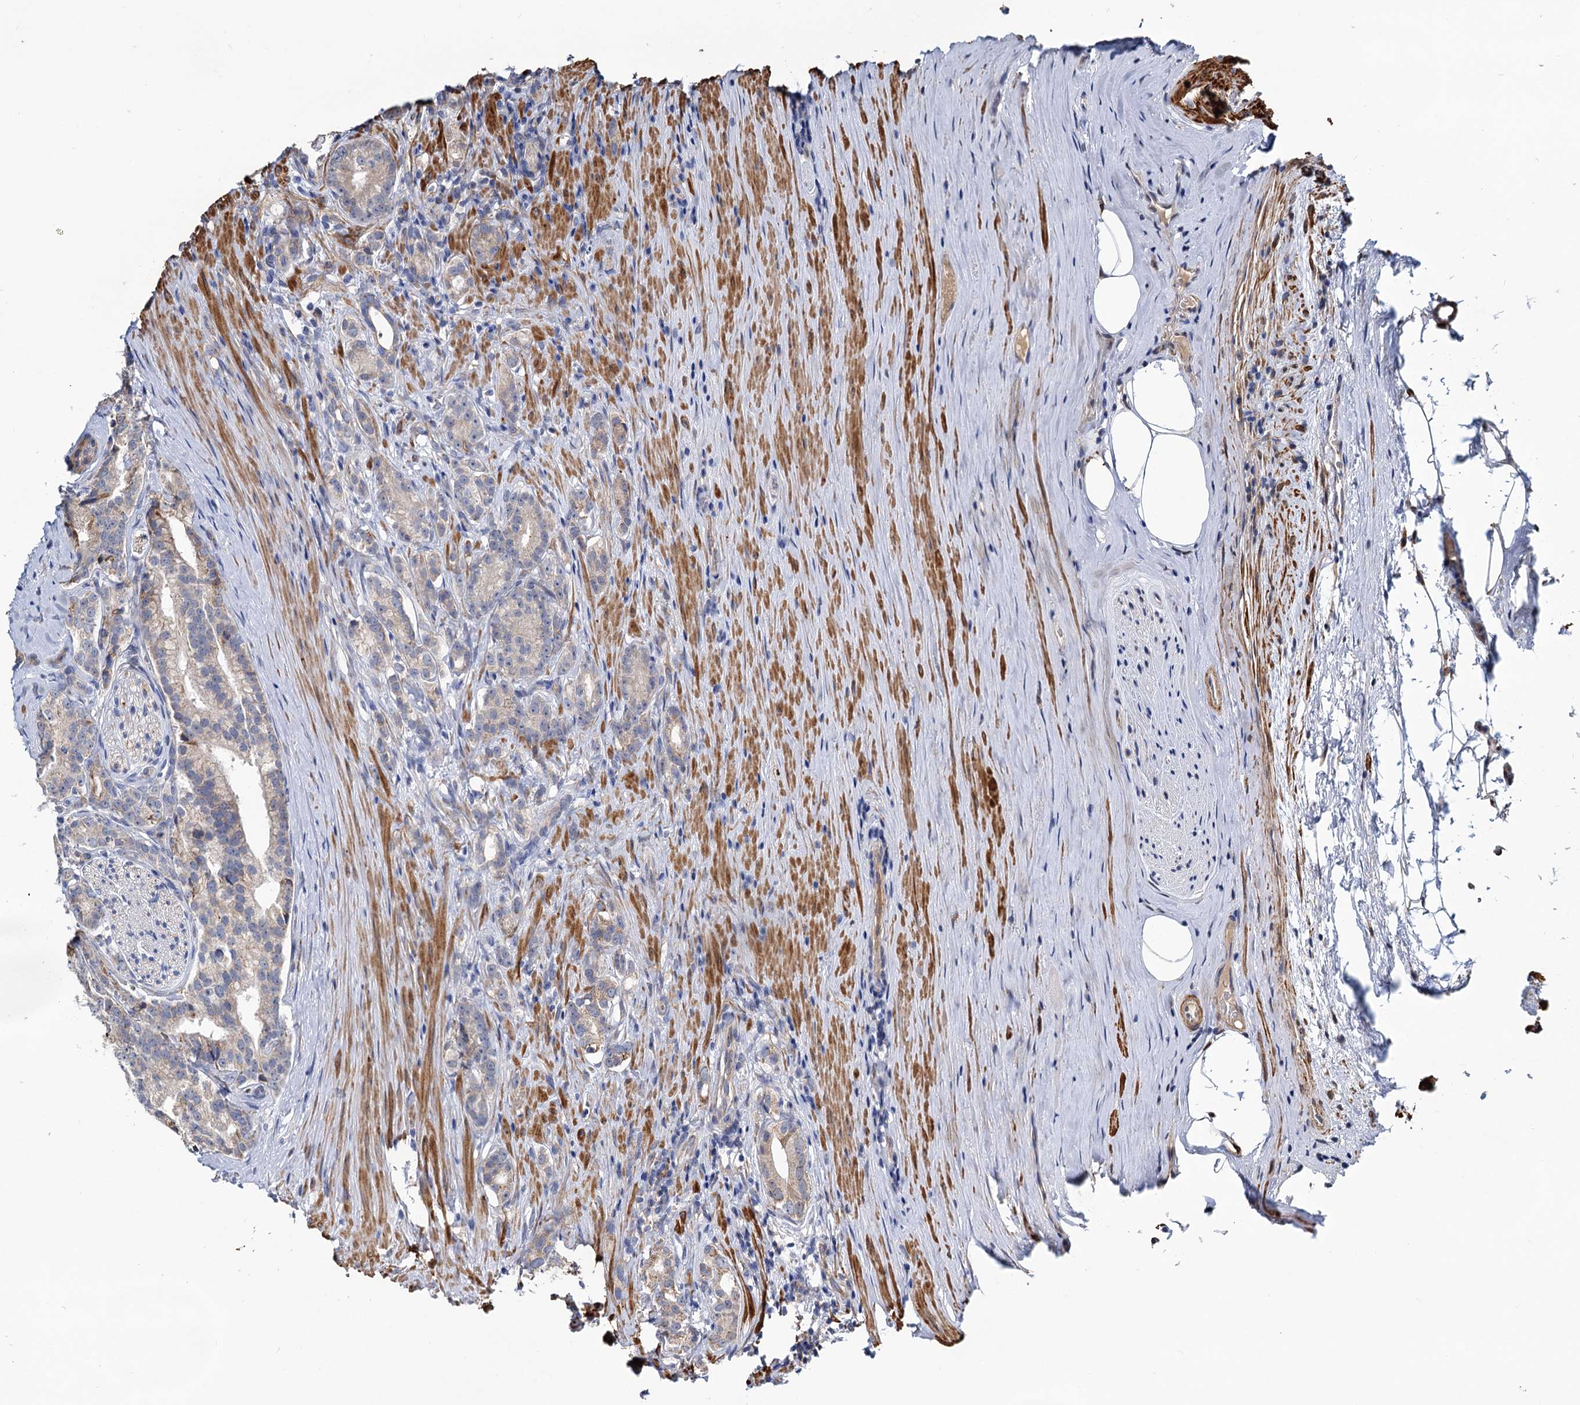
{"staining": {"intensity": "weak", "quantity": "<25%", "location": "cytoplasmic/membranous"}, "tissue": "prostate cancer", "cell_type": "Tumor cells", "image_type": "cancer", "snomed": [{"axis": "morphology", "description": "Adenocarcinoma, Low grade"}, {"axis": "topography", "description": "Prostate"}], "caption": "A photomicrograph of adenocarcinoma (low-grade) (prostate) stained for a protein exhibits no brown staining in tumor cells. (Brightfield microscopy of DAB (3,3'-diaminobenzidine) IHC at high magnification).", "gene": "ALKBH7", "patient": {"sex": "male", "age": 71}}